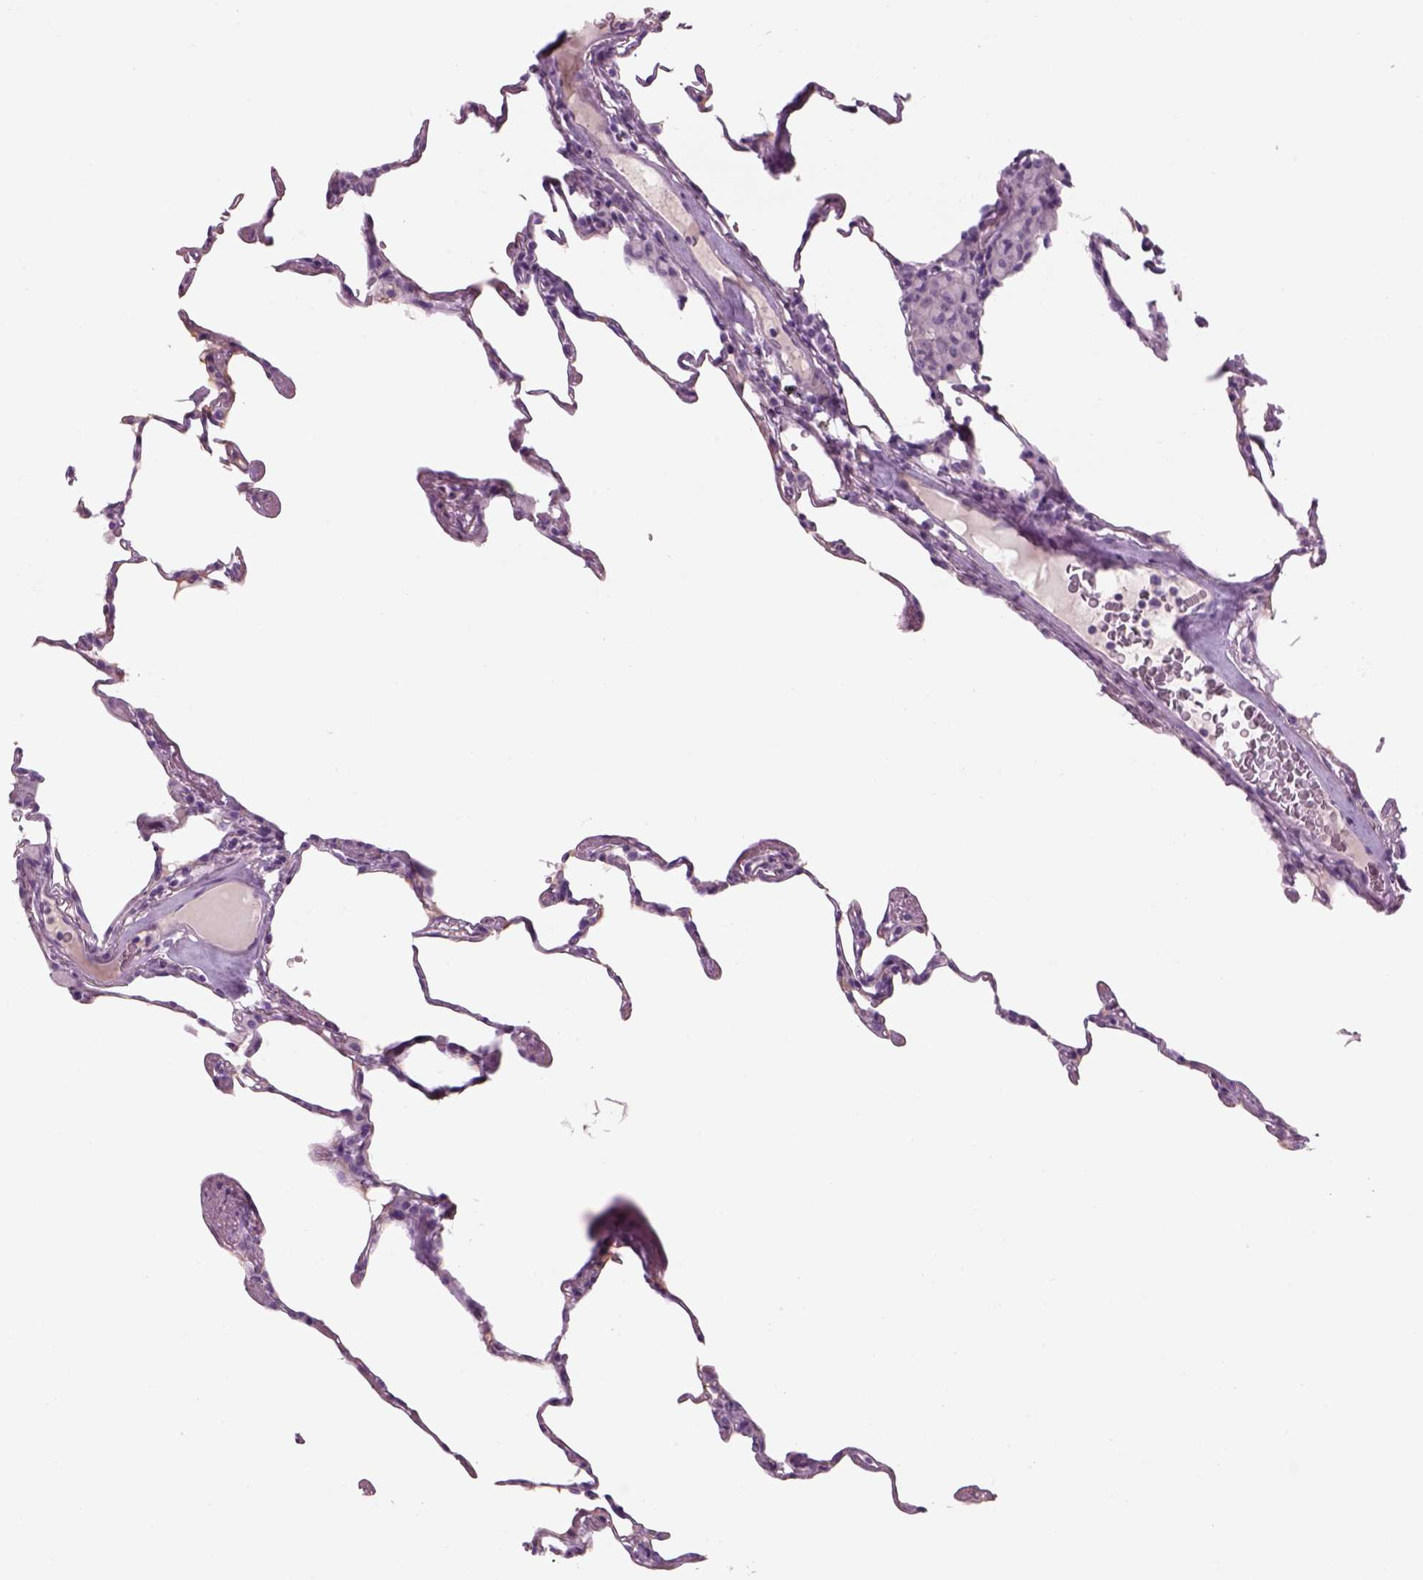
{"staining": {"intensity": "negative", "quantity": "none", "location": "none"}, "tissue": "lung", "cell_type": "Alveolar cells", "image_type": "normal", "snomed": [{"axis": "morphology", "description": "Normal tissue, NOS"}, {"axis": "topography", "description": "Lung"}], "caption": "Immunohistochemistry (IHC) image of benign human lung stained for a protein (brown), which exhibits no expression in alveolar cells. Nuclei are stained in blue.", "gene": "GAS2L2", "patient": {"sex": "female", "age": 57}}